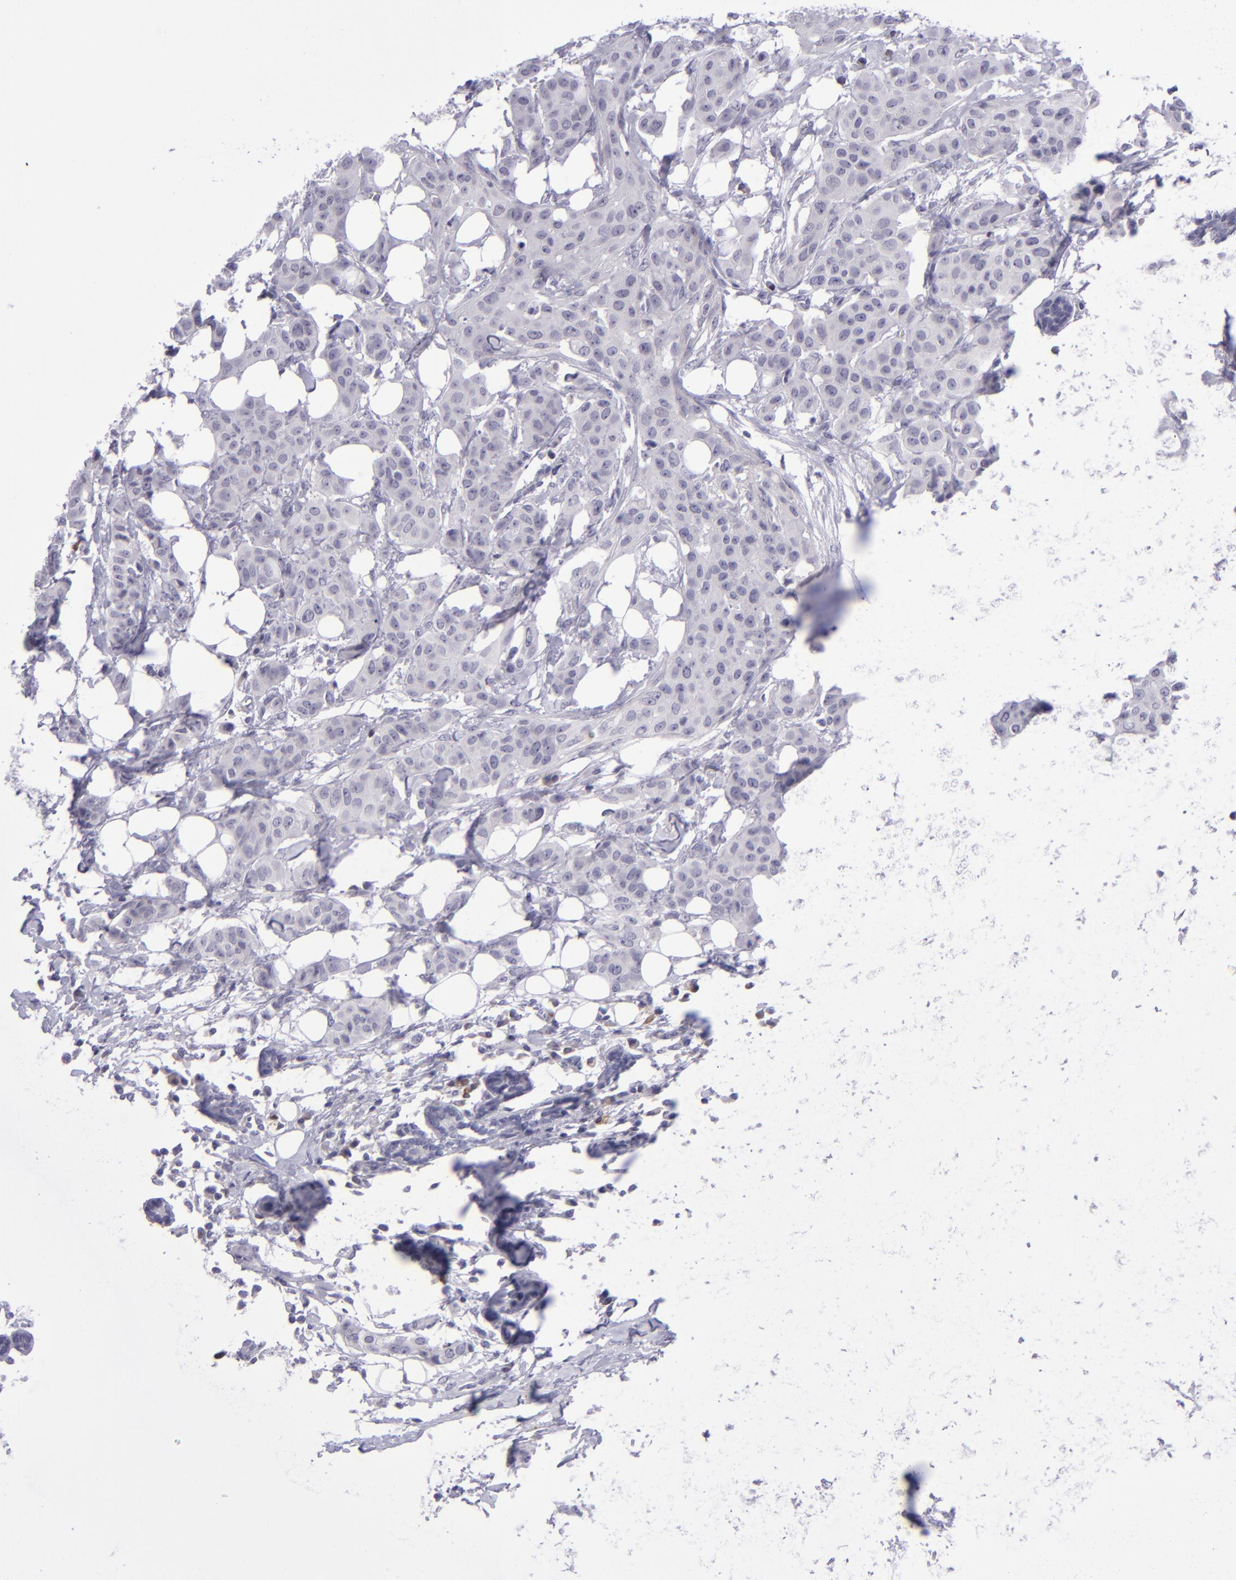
{"staining": {"intensity": "negative", "quantity": "none", "location": "none"}, "tissue": "breast cancer", "cell_type": "Tumor cells", "image_type": "cancer", "snomed": [{"axis": "morphology", "description": "Duct carcinoma"}, {"axis": "topography", "description": "Breast"}], "caption": "DAB immunohistochemical staining of breast intraductal carcinoma exhibits no significant expression in tumor cells.", "gene": "POU2F2", "patient": {"sex": "female", "age": 40}}